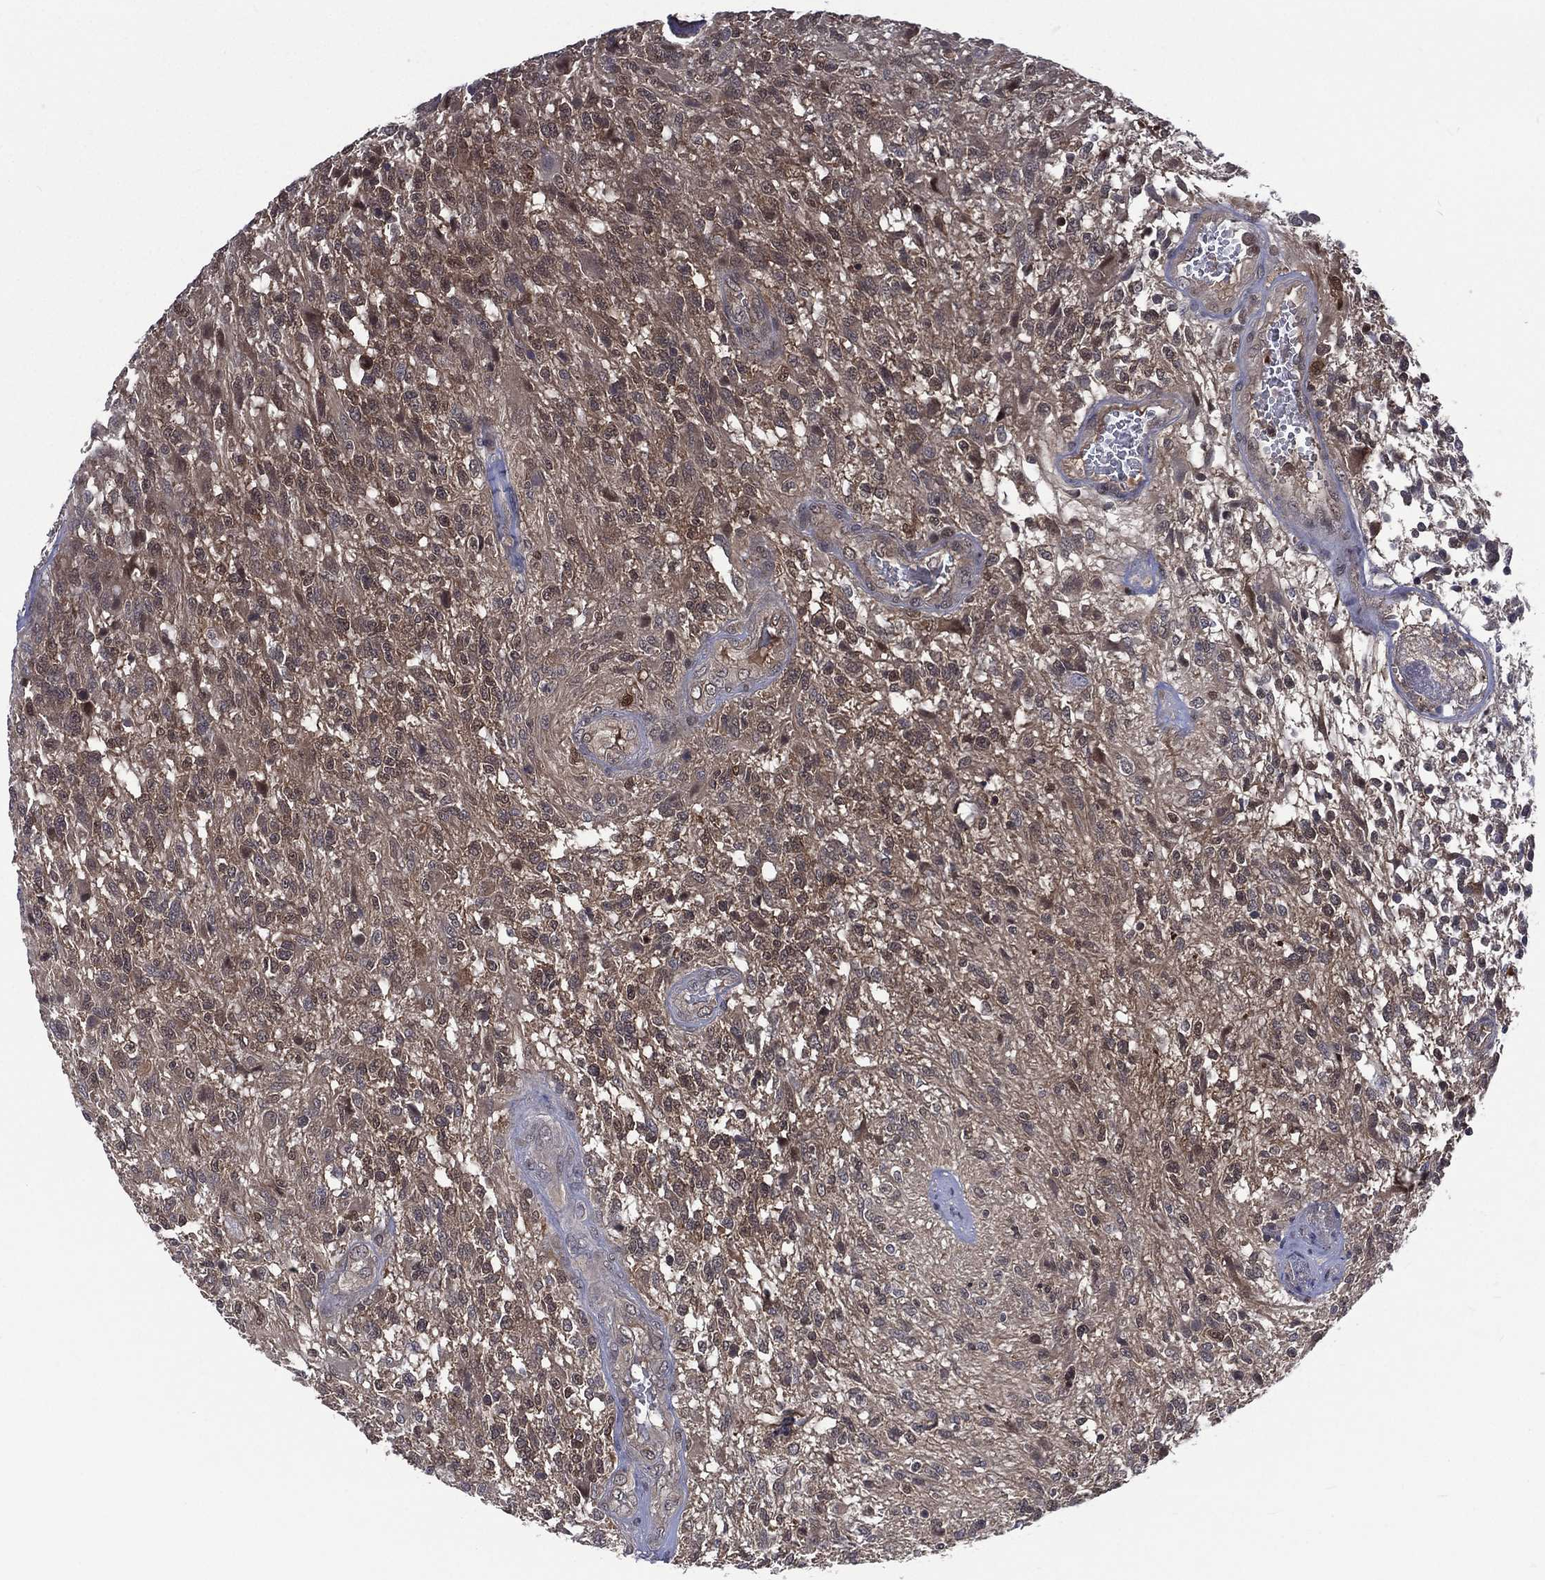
{"staining": {"intensity": "moderate", "quantity": "<25%", "location": "nuclear"}, "tissue": "glioma", "cell_type": "Tumor cells", "image_type": "cancer", "snomed": [{"axis": "morphology", "description": "Glioma, malignant, High grade"}, {"axis": "topography", "description": "Brain"}], "caption": "Immunohistochemistry (IHC) photomicrograph of human malignant glioma (high-grade) stained for a protein (brown), which shows low levels of moderate nuclear positivity in about <25% of tumor cells.", "gene": "MTAP", "patient": {"sex": "male", "age": 56}}